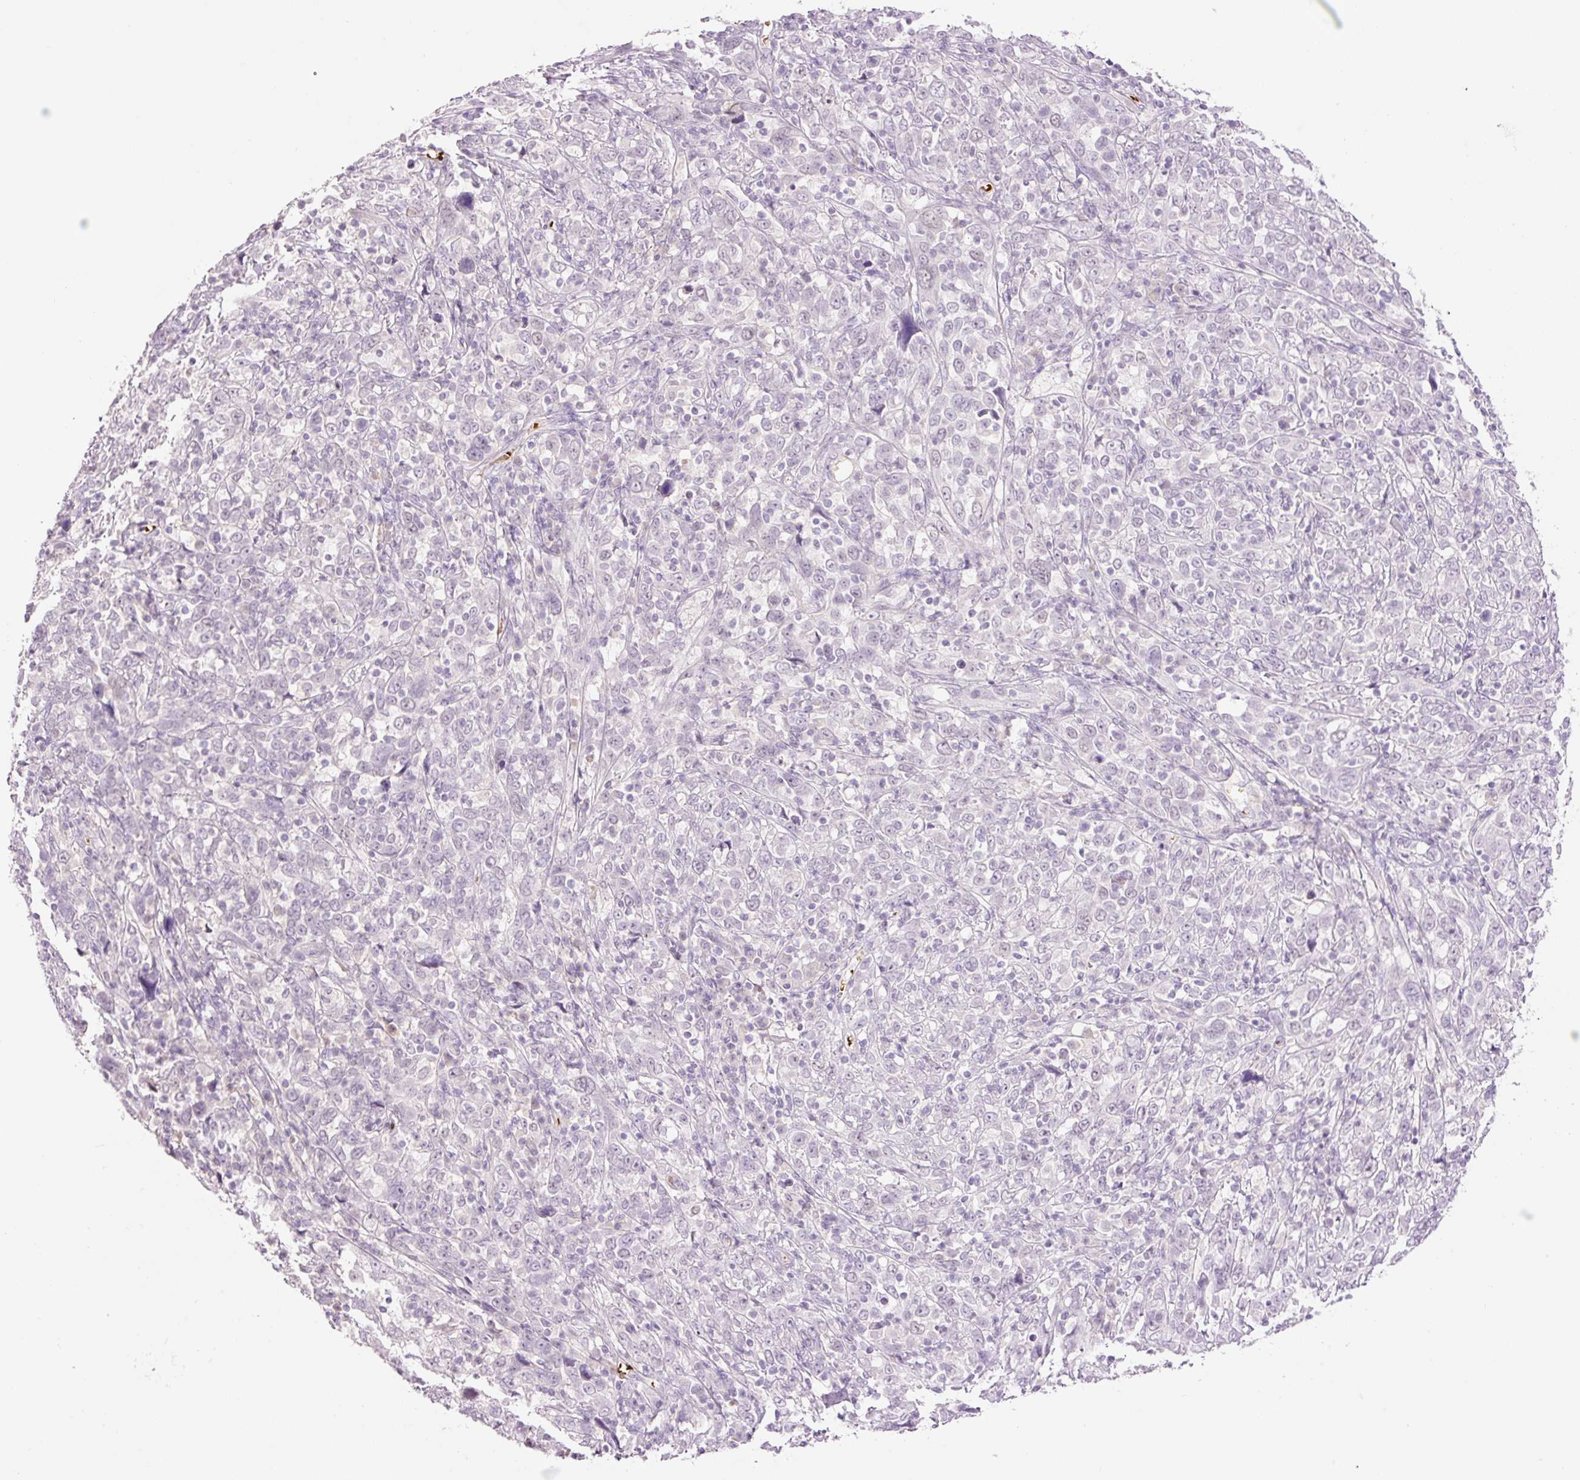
{"staining": {"intensity": "negative", "quantity": "none", "location": "none"}, "tissue": "cervical cancer", "cell_type": "Tumor cells", "image_type": "cancer", "snomed": [{"axis": "morphology", "description": "Squamous cell carcinoma, NOS"}, {"axis": "topography", "description": "Cervix"}], "caption": "Cervical cancer (squamous cell carcinoma) was stained to show a protein in brown. There is no significant positivity in tumor cells.", "gene": "LY6G6D", "patient": {"sex": "female", "age": 46}}